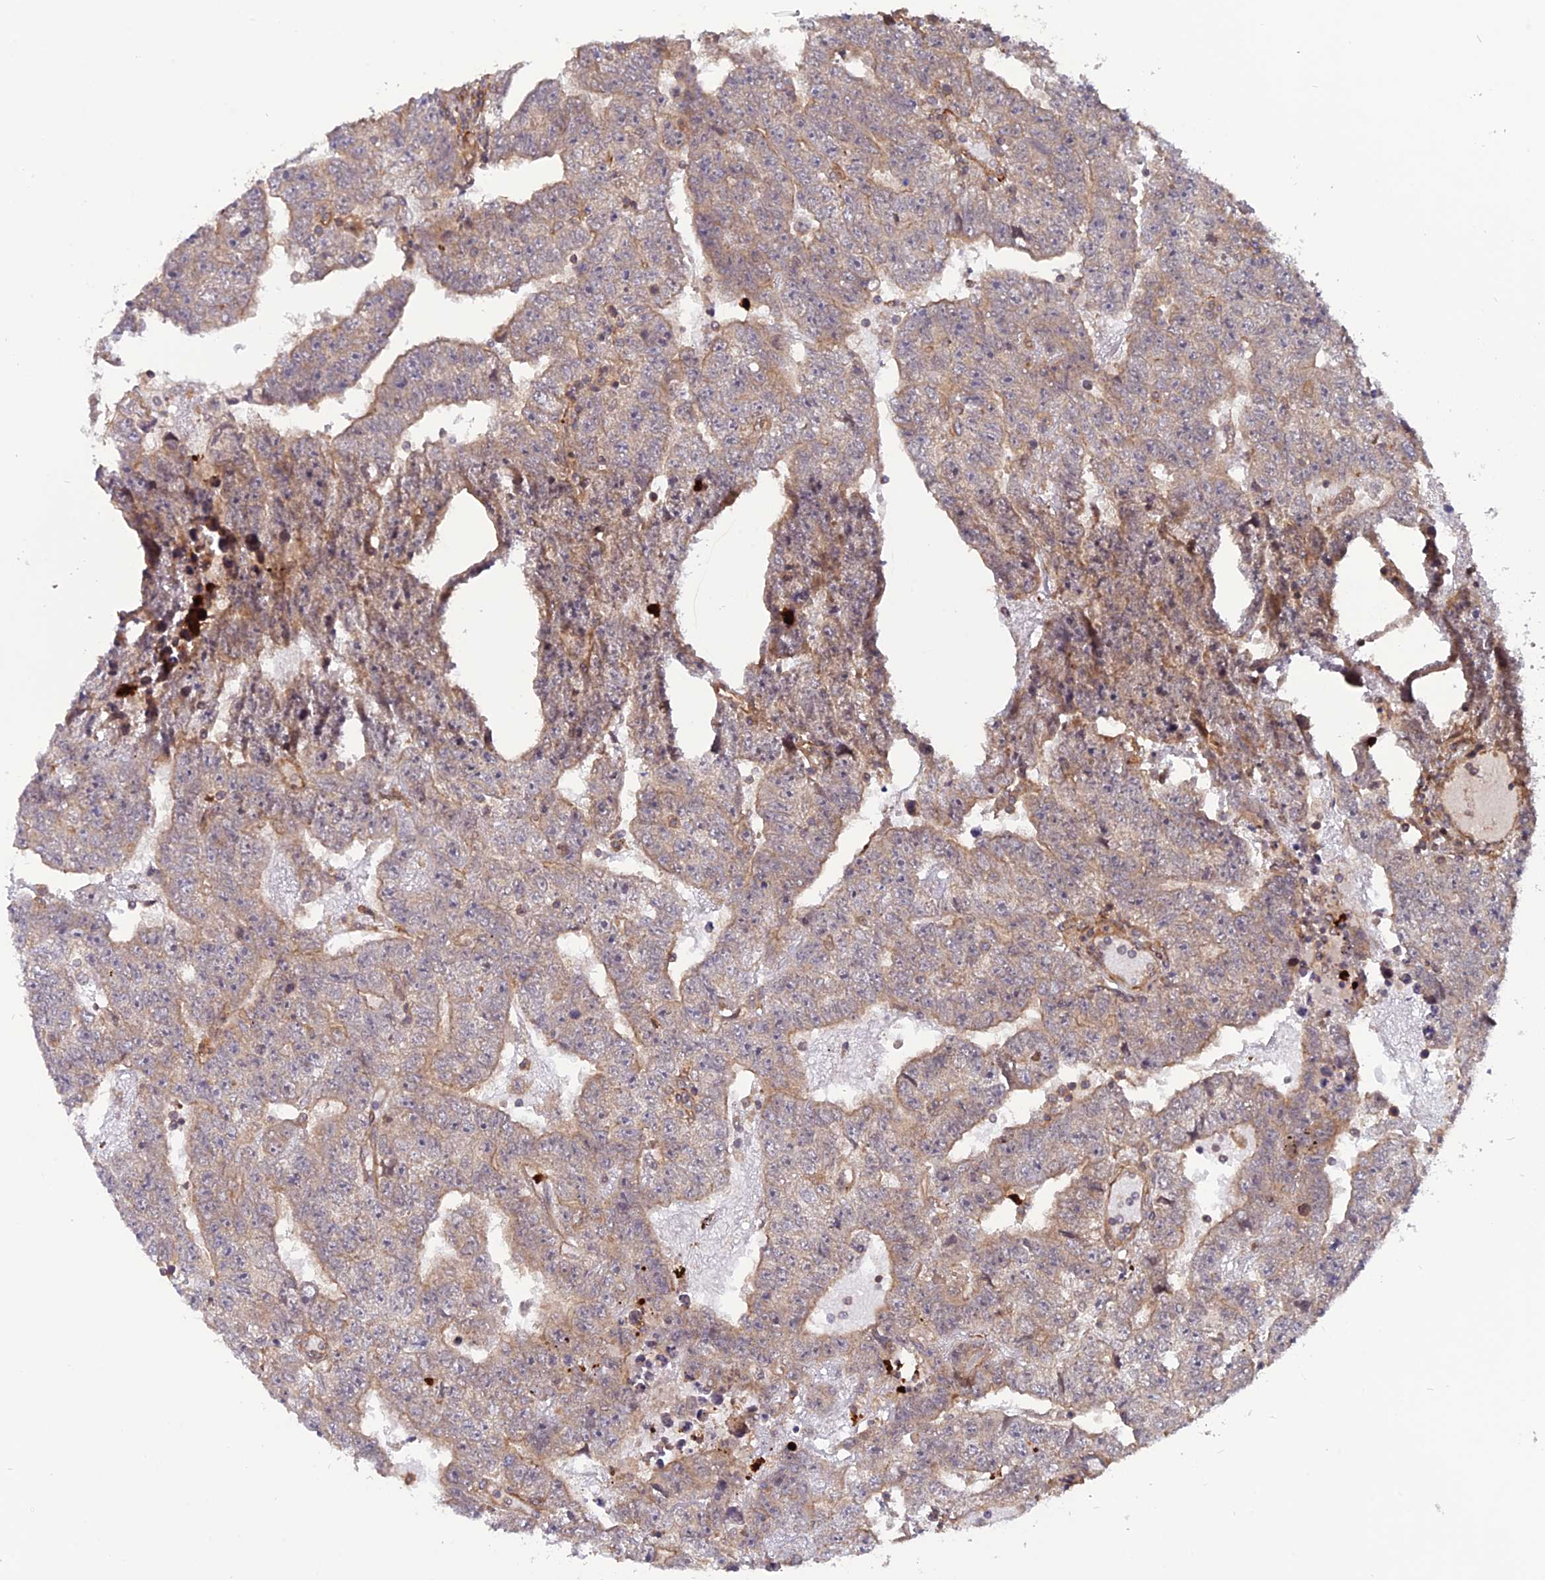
{"staining": {"intensity": "weak", "quantity": "25%-75%", "location": "cytoplasmic/membranous"}, "tissue": "testis cancer", "cell_type": "Tumor cells", "image_type": "cancer", "snomed": [{"axis": "morphology", "description": "Carcinoma, Embryonal, NOS"}, {"axis": "topography", "description": "Testis"}], "caption": "There is low levels of weak cytoplasmic/membranous expression in tumor cells of embryonal carcinoma (testis), as demonstrated by immunohistochemical staining (brown color).", "gene": "PHLDB3", "patient": {"sex": "male", "age": 25}}